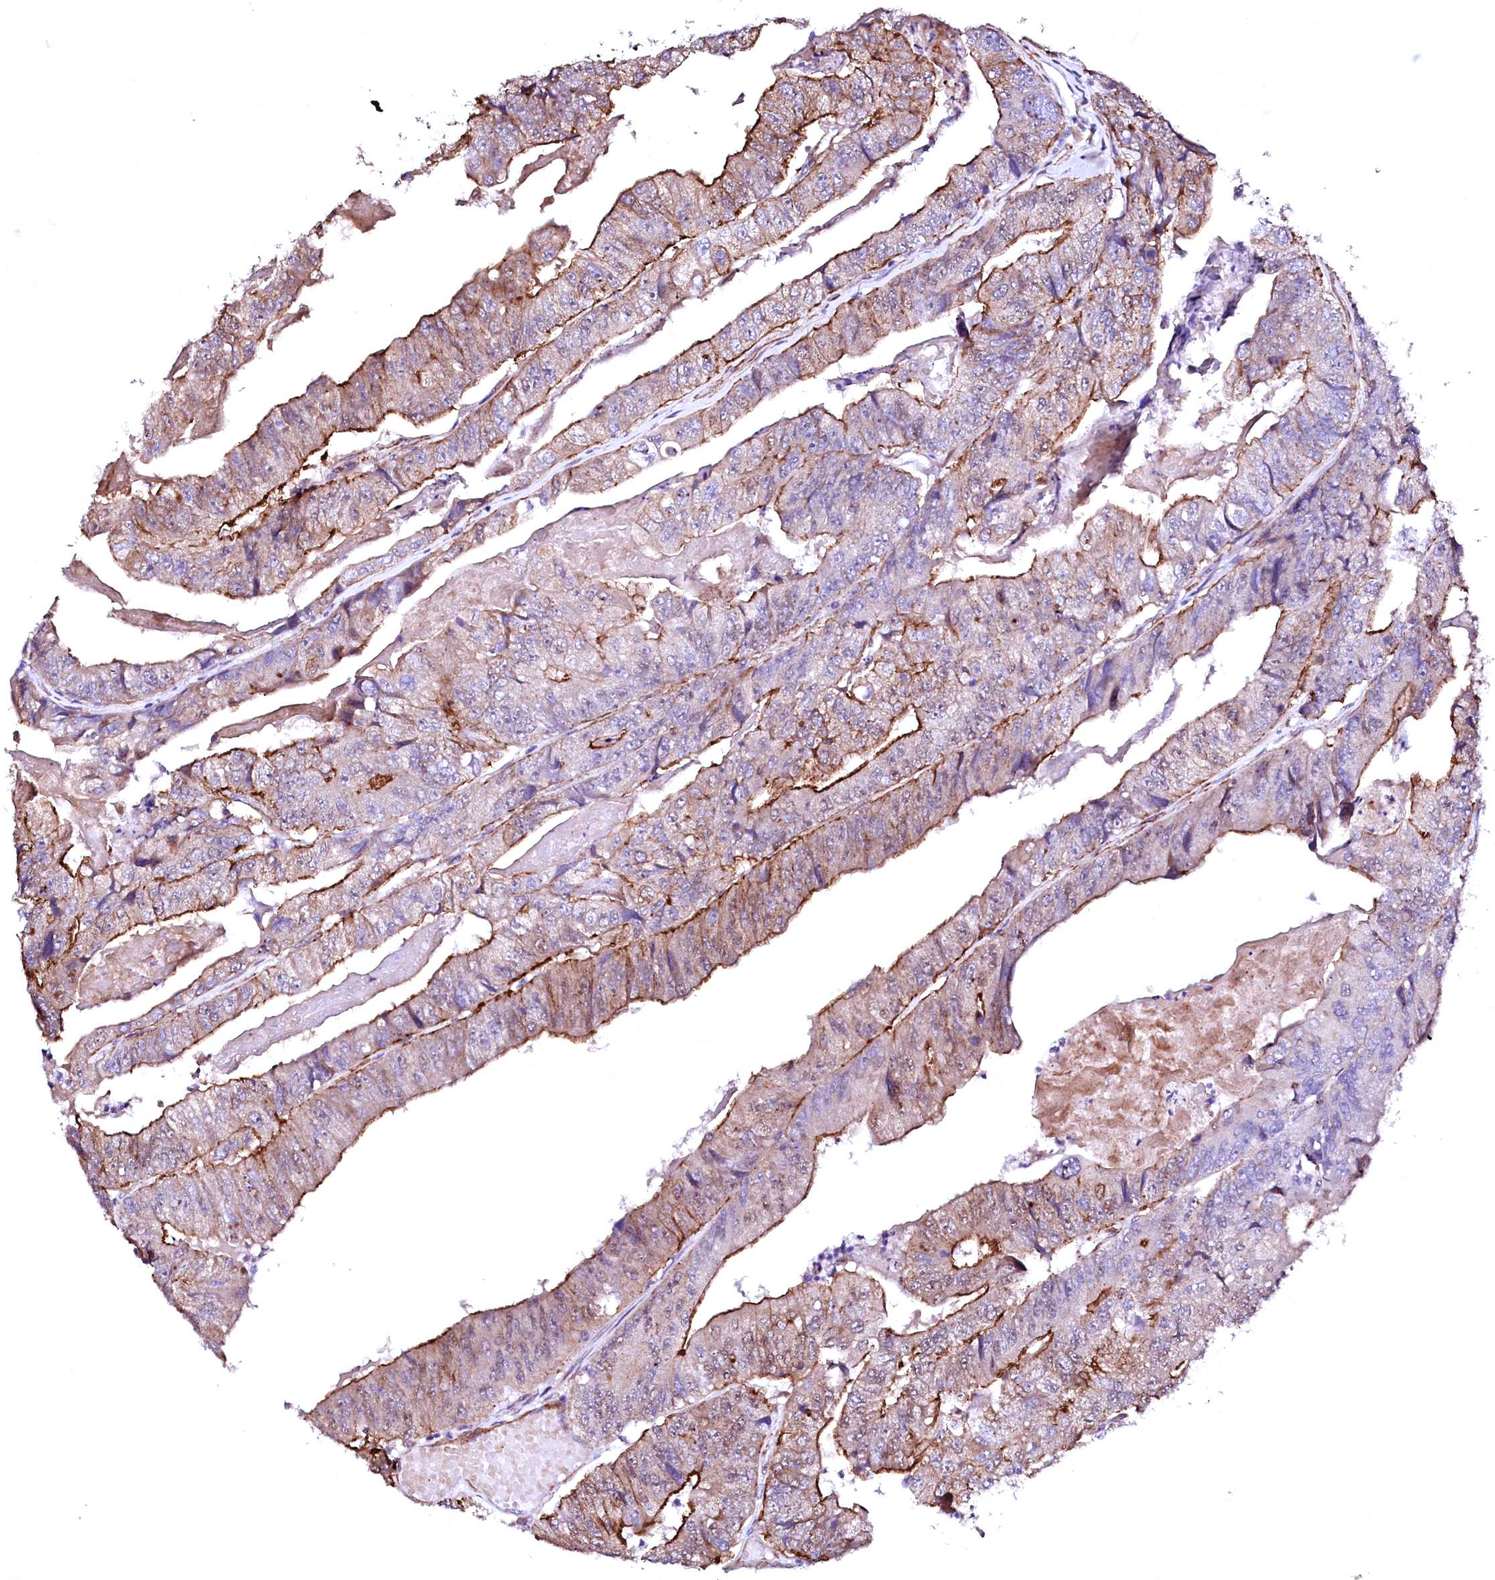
{"staining": {"intensity": "moderate", "quantity": "25%-75%", "location": "cytoplasmic/membranous"}, "tissue": "colorectal cancer", "cell_type": "Tumor cells", "image_type": "cancer", "snomed": [{"axis": "morphology", "description": "Adenocarcinoma, NOS"}, {"axis": "topography", "description": "Colon"}], "caption": "The photomicrograph shows a brown stain indicating the presence of a protein in the cytoplasmic/membranous of tumor cells in colorectal cancer.", "gene": "GPR176", "patient": {"sex": "female", "age": 67}}